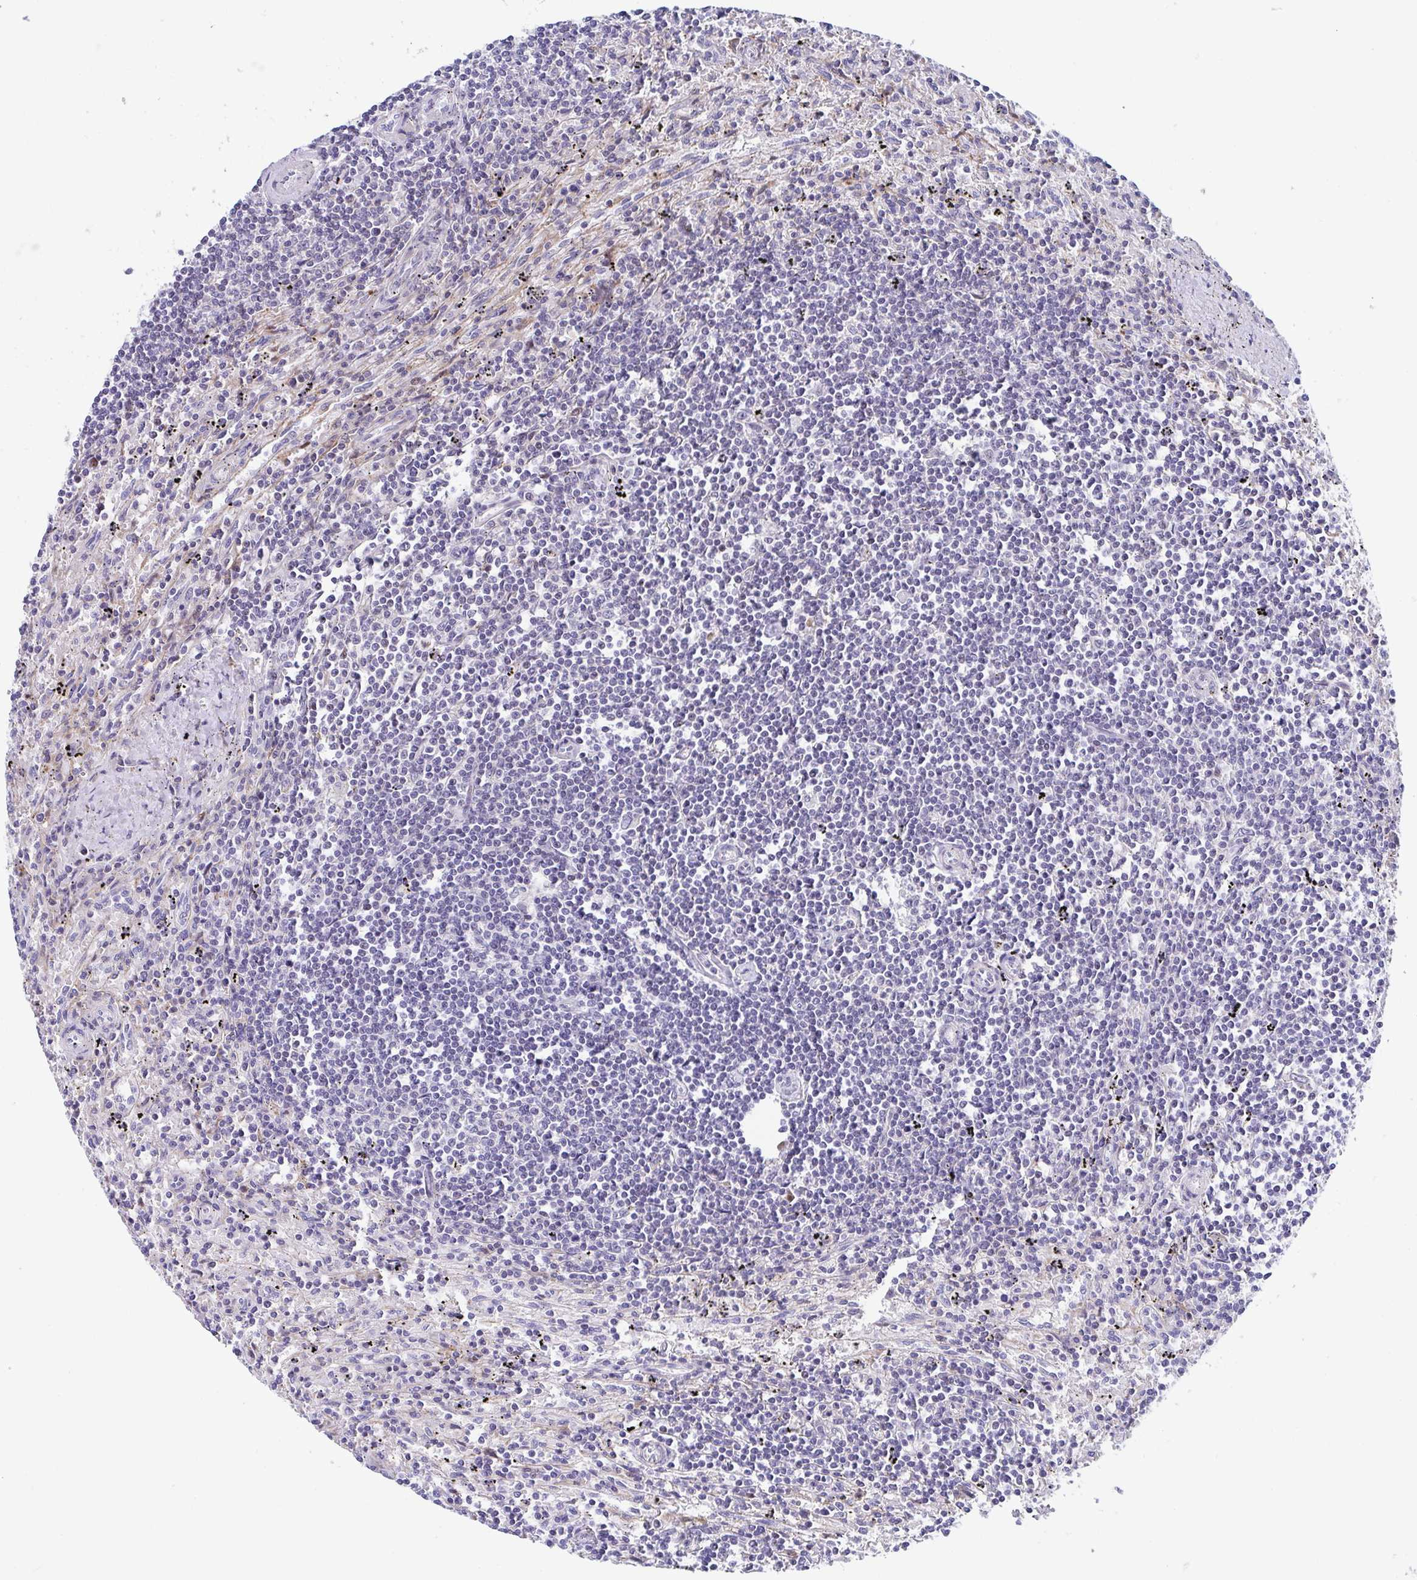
{"staining": {"intensity": "negative", "quantity": "none", "location": "none"}, "tissue": "lymphoma", "cell_type": "Tumor cells", "image_type": "cancer", "snomed": [{"axis": "morphology", "description": "Malignant lymphoma, non-Hodgkin's type, Low grade"}, {"axis": "topography", "description": "Spleen"}], "caption": "High magnification brightfield microscopy of malignant lymphoma, non-Hodgkin's type (low-grade) stained with DAB (brown) and counterstained with hematoxylin (blue): tumor cells show no significant positivity. Nuclei are stained in blue.", "gene": "WDR72", "patient": {"sex": "male", "age": 76}}